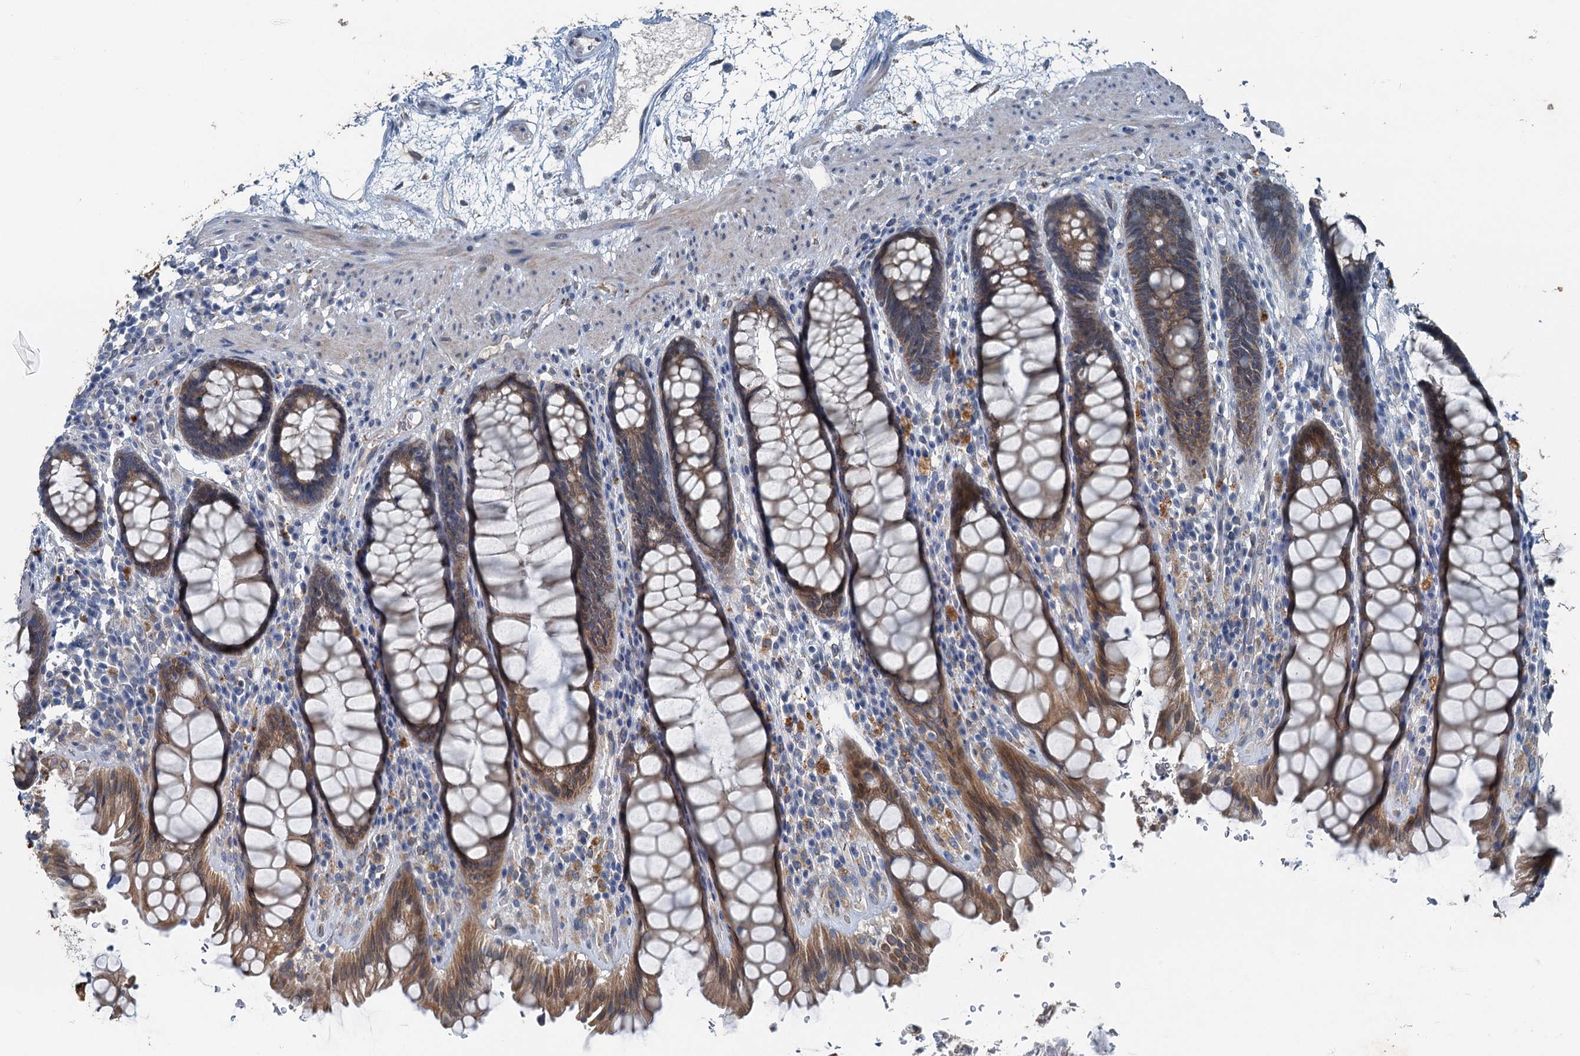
{"staining": {"intensity": "moderate", "quantity": ">75%", "location": "cytoplasmic/membranous"}, "tissue": "rectum", "cell_type": "Glandular cells", "image_type": "normal", "snomed": [{"axis": "morphology", "description": "Normal tissue, NOS"}, {"axis": "topography", "description": "Rectum"}], "caption": "Immunohistochemistry (IHC) image of normal rectum: human rectum stained using immunohistochemistry displays medium levels of moderate protein expression localized specifically in the cytoplasmic/membranous of glandular cells, appearing as a cytoplasmic/membranous brown color.", "gene": "C6orf120", "patient": {"sex": "male", "age": 64}}